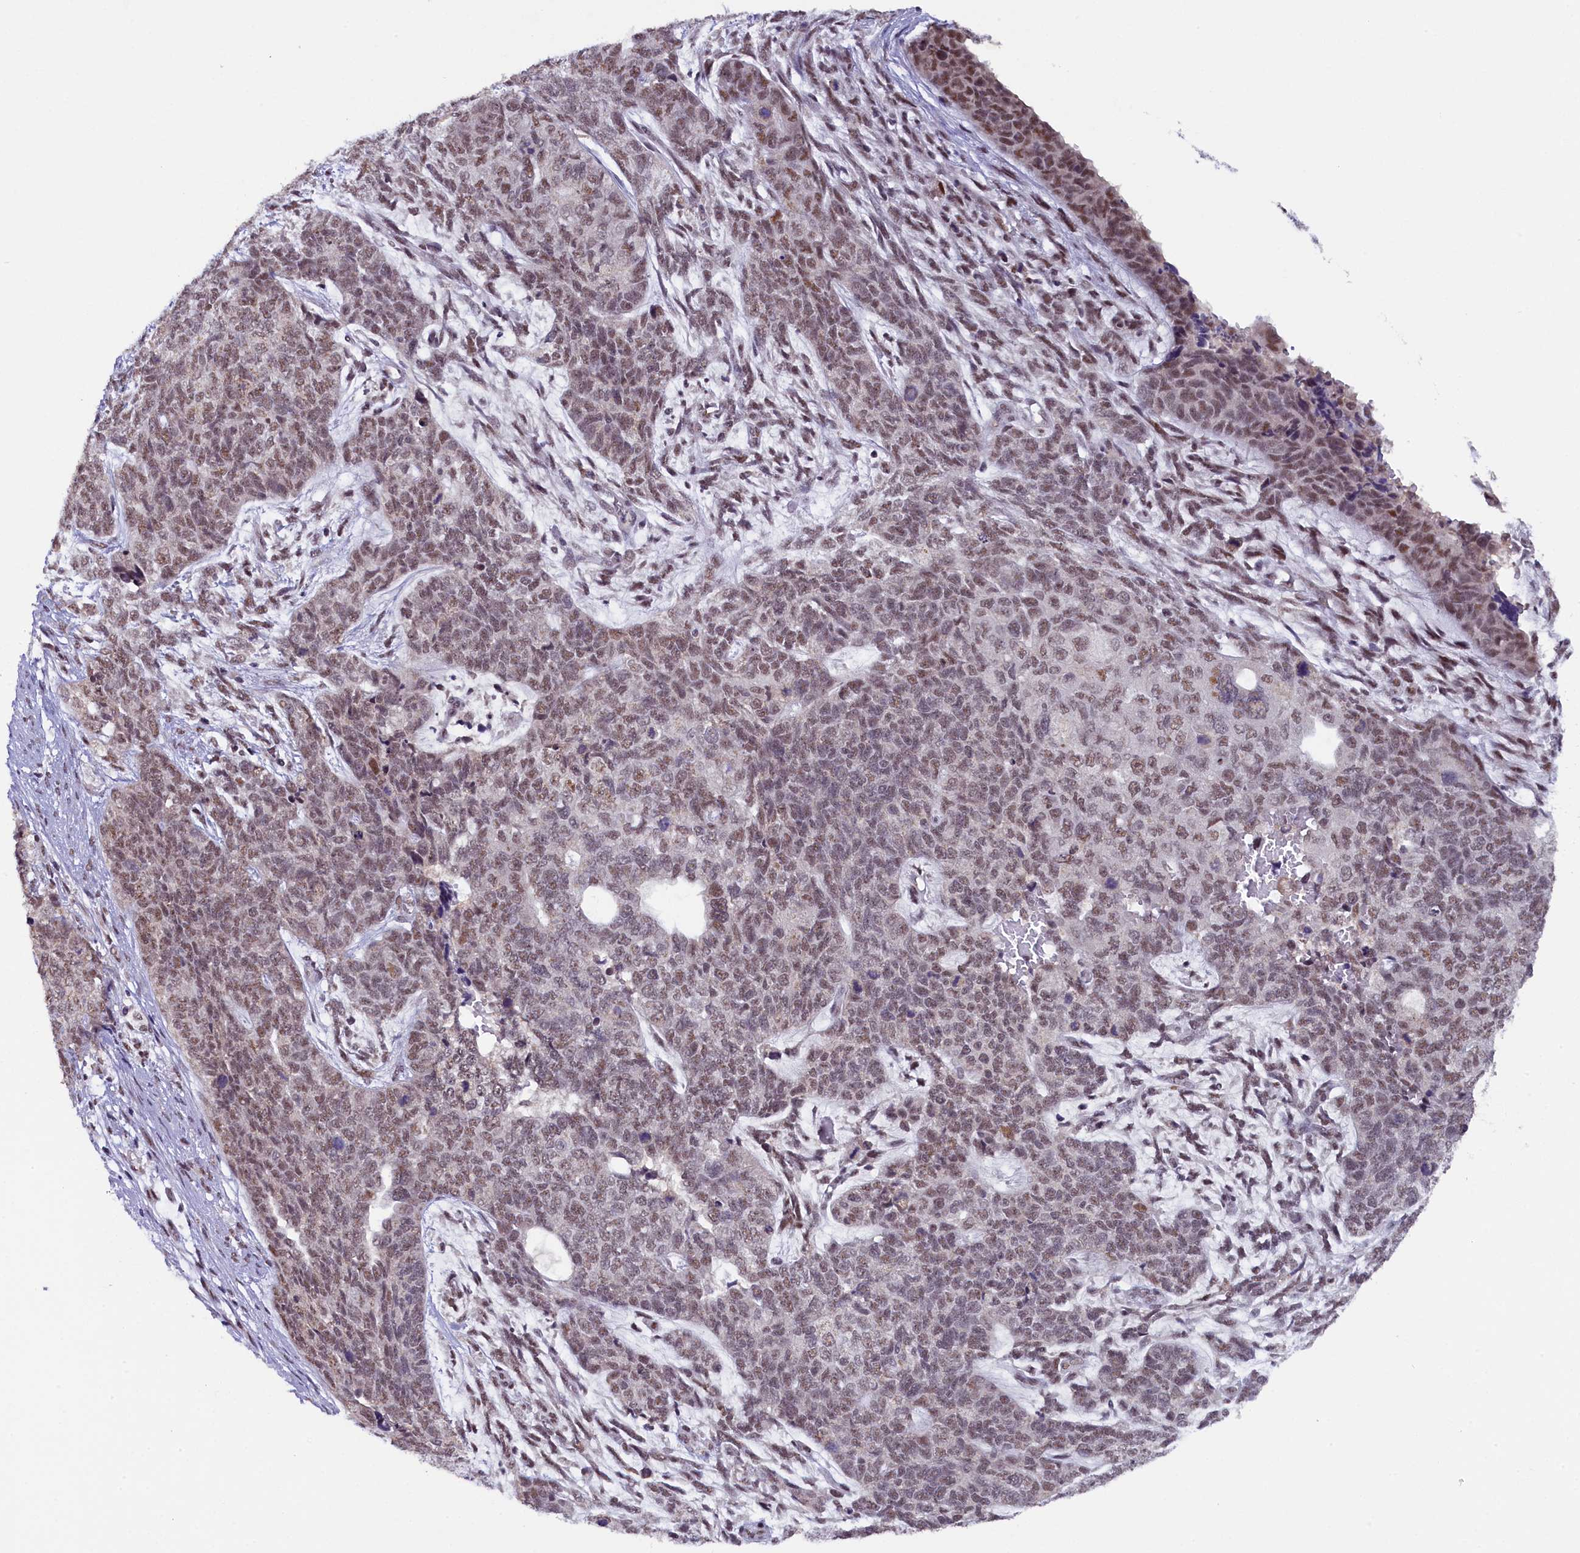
{"staining": {"intensity": "moderate", "quantity": "25%-75%", "location": "nuclear"}, "tissue": "cervical cancer", "cell_type": "Tumor cells", "image_type": "cancer", "snomed": [{"axis": "morphology", "description": "Squamous cell carcinoma, NOS"}, {"axis": "topography", "description": "Cervix"}], "caption": "High-power microscopy captured an IHC photomicrograph of cervical cancer (squamous cell carcinoma), revealing moderate nuclear positivity in about 25%-75% of tumor cells.", "gene": "NCBP1", "patient": {"sex": "female", "age": 63}}